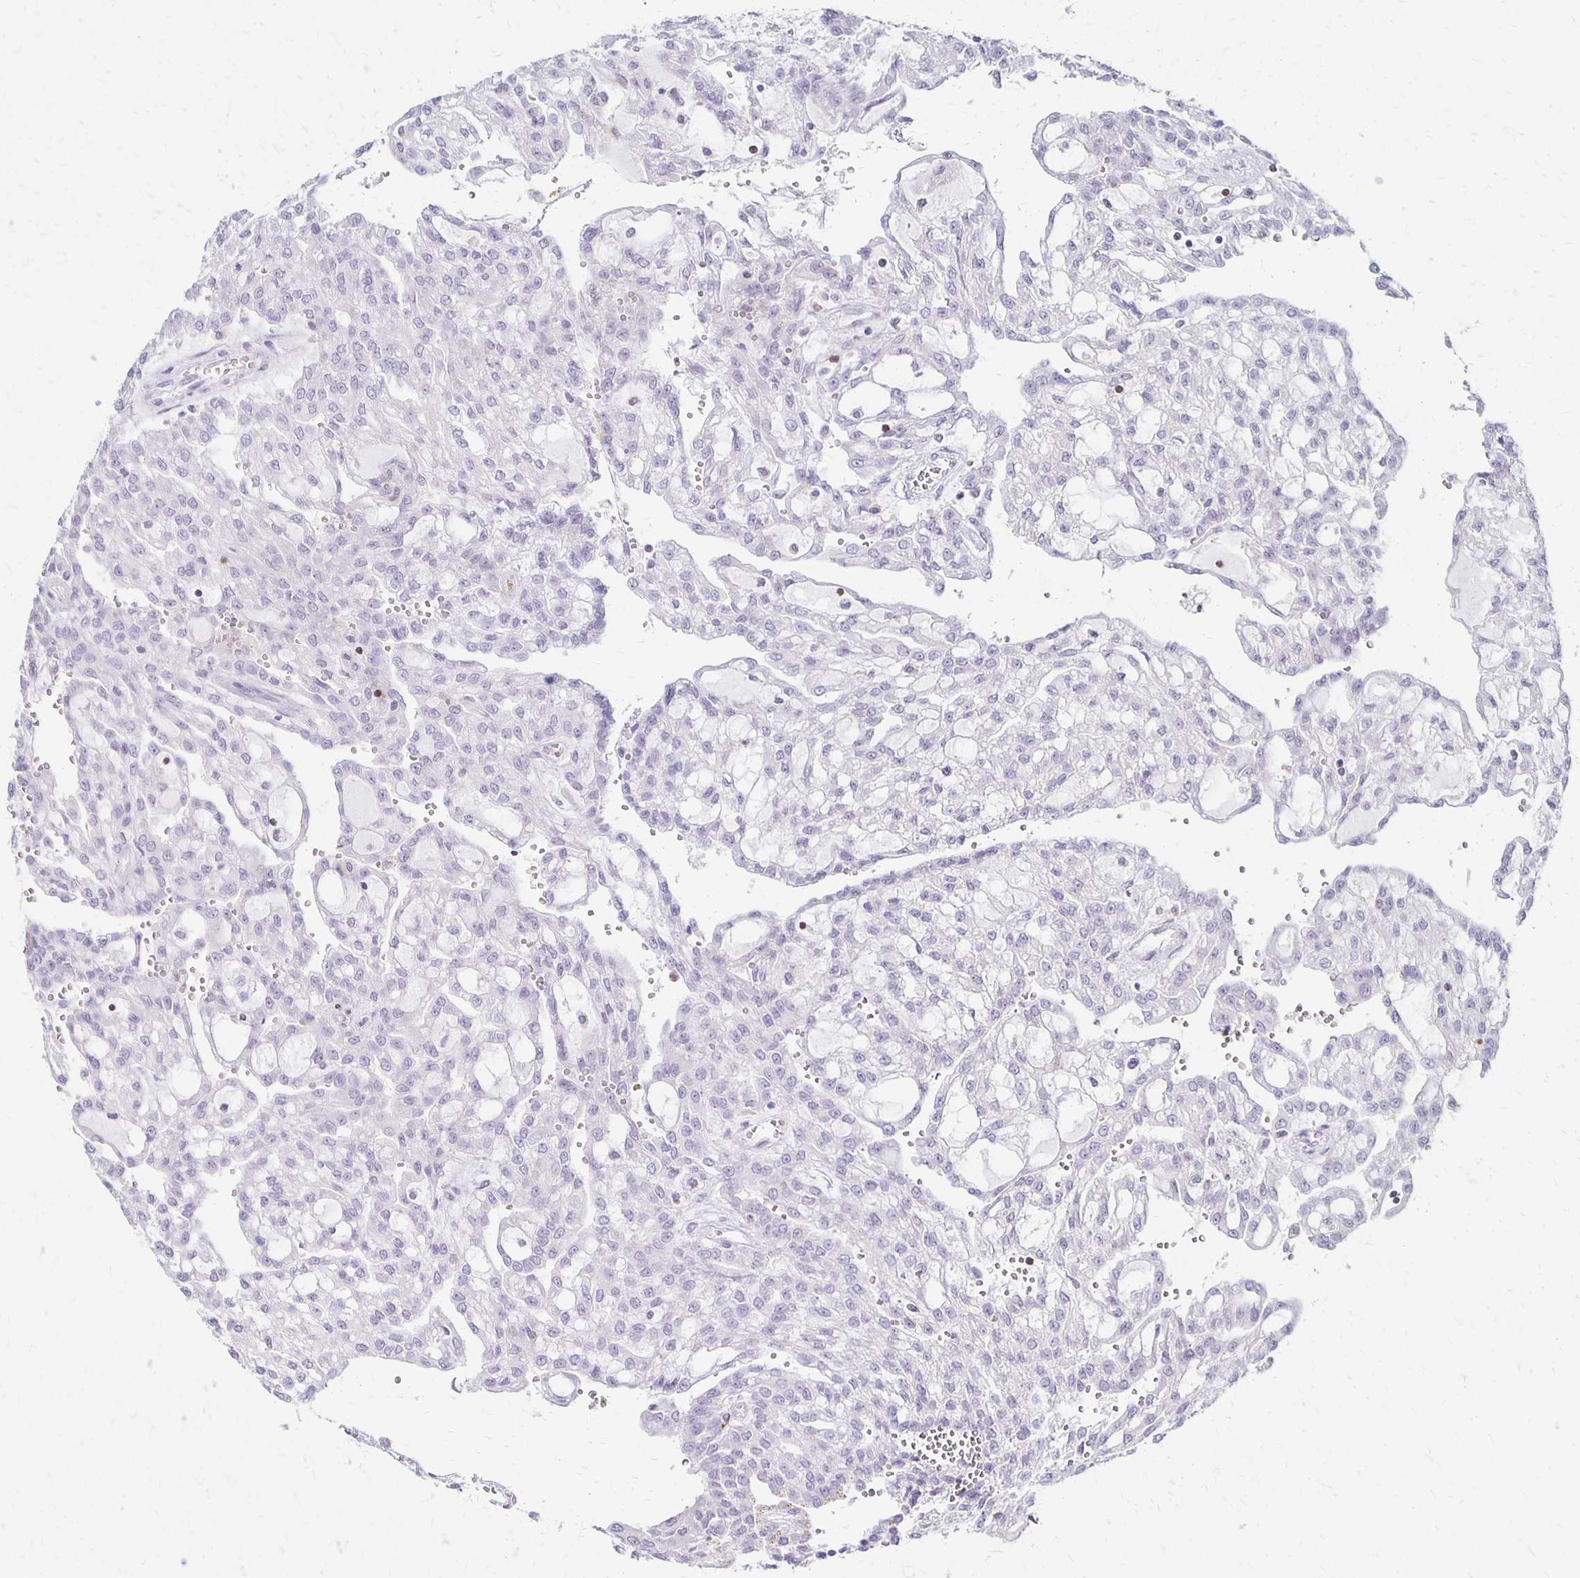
{"staining": {"intensity": "negative", "quantity": "none", "location": "none"}, "tissue": "renal cancer", "cell_type": "Tumor cells", "image_type": "cancer", "snomed": [{"axis": "morphology", "description": "Adenocarcinoma, NOS"}, {"axis": "topography", "description": "Kidney"}], "caption": "A histopathology image of renal cancer (adenocarcinoma) stained for a protein shows no brown staining in tumor cells.", "gene": "CCL21", "patient": {"sex": "male", "age": 63}}